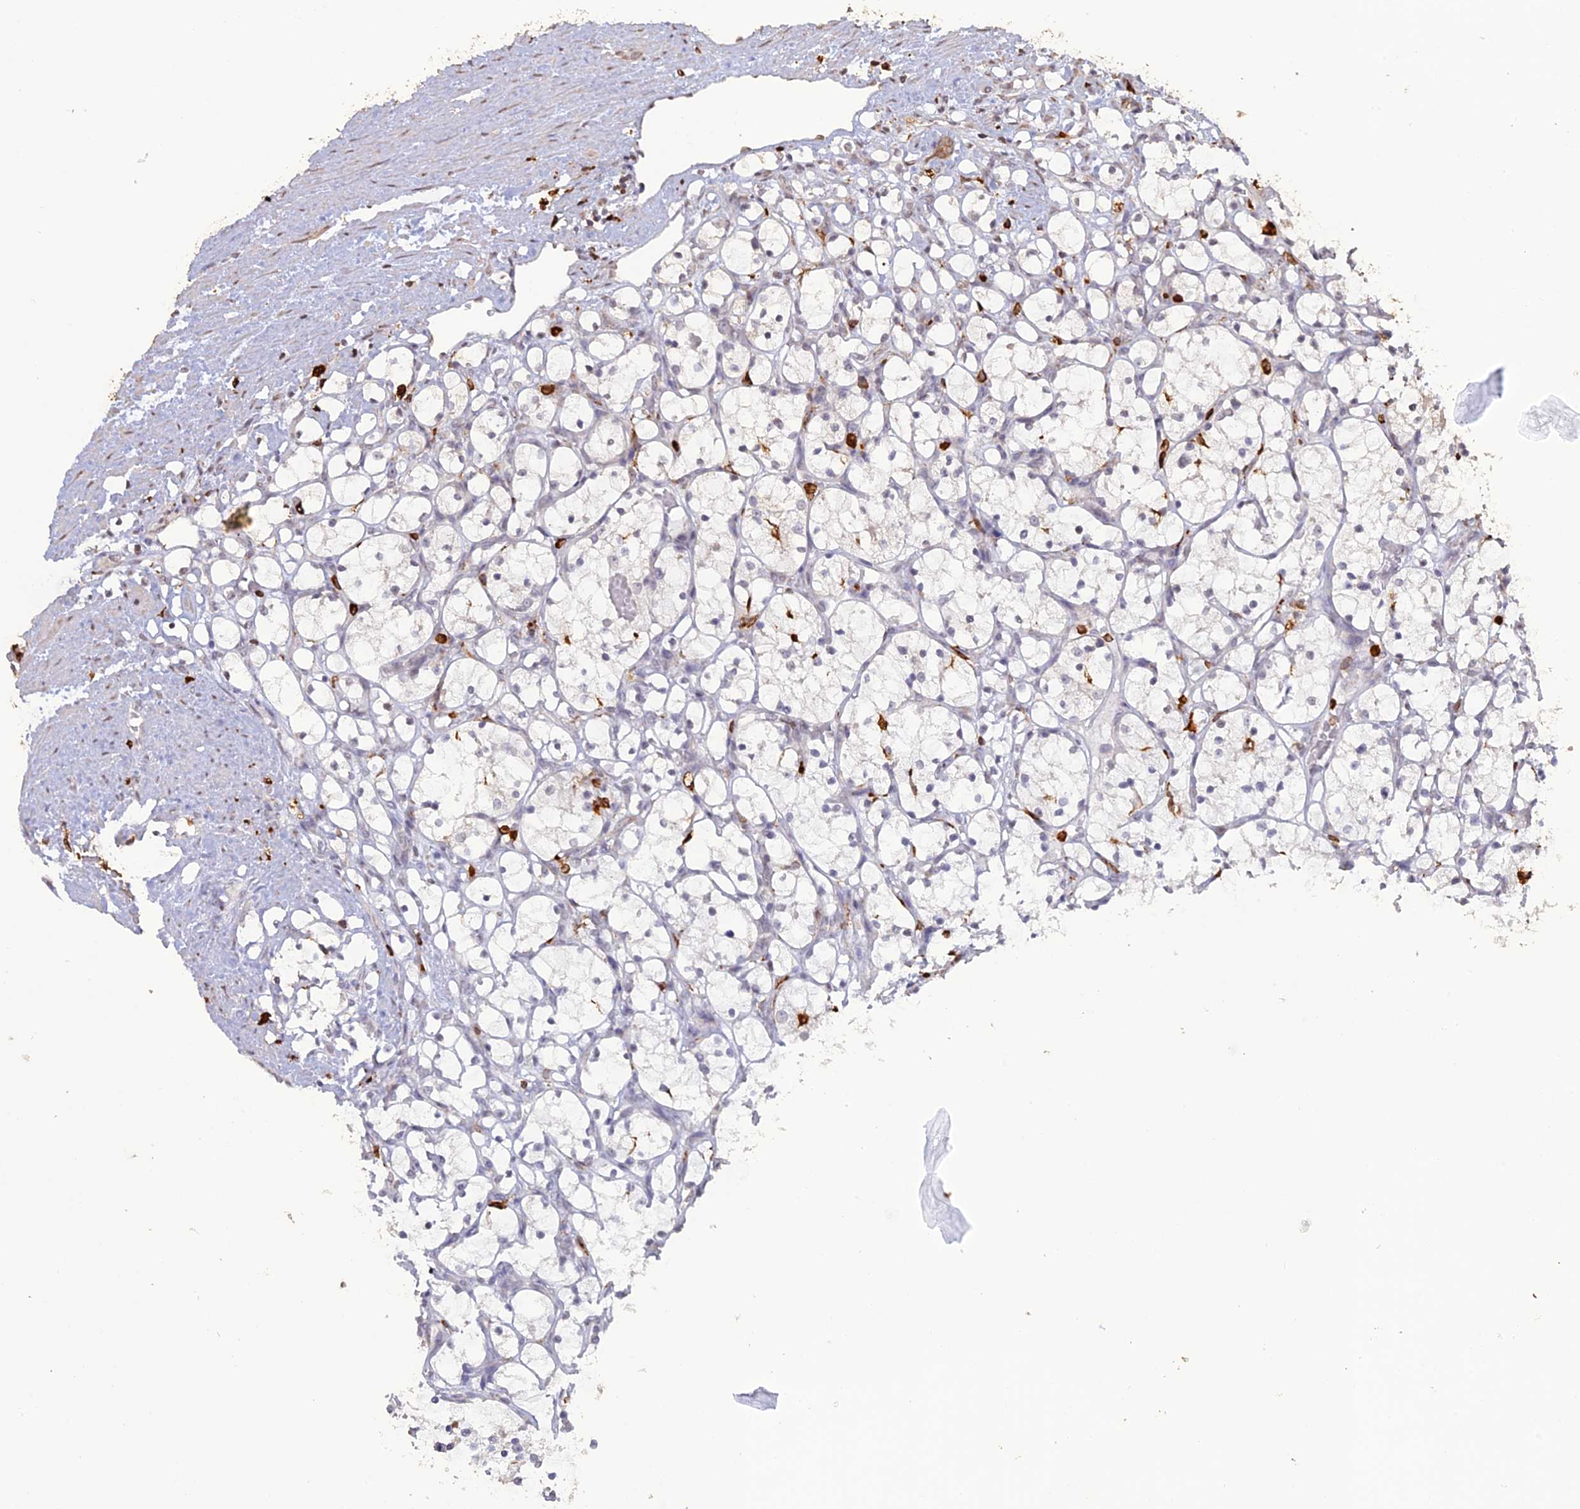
{"staining": {"intensity": "negative", "quantity": "none", "location": "none"}, "tissue": "renal cancer", "cell_type": "Tumor cells", "image_type": "cancer", "snomed": [{"axis": "morphology", "description": "Adenocarcinoma, NOS"}, {"axis": "topography", "description": "Kidney"}], "caption": "There is no significant positivity in tumor cells of renal adenocarcinoma.", "gene": "APOBR", "patient": {"sex": "female", "age": 69}}